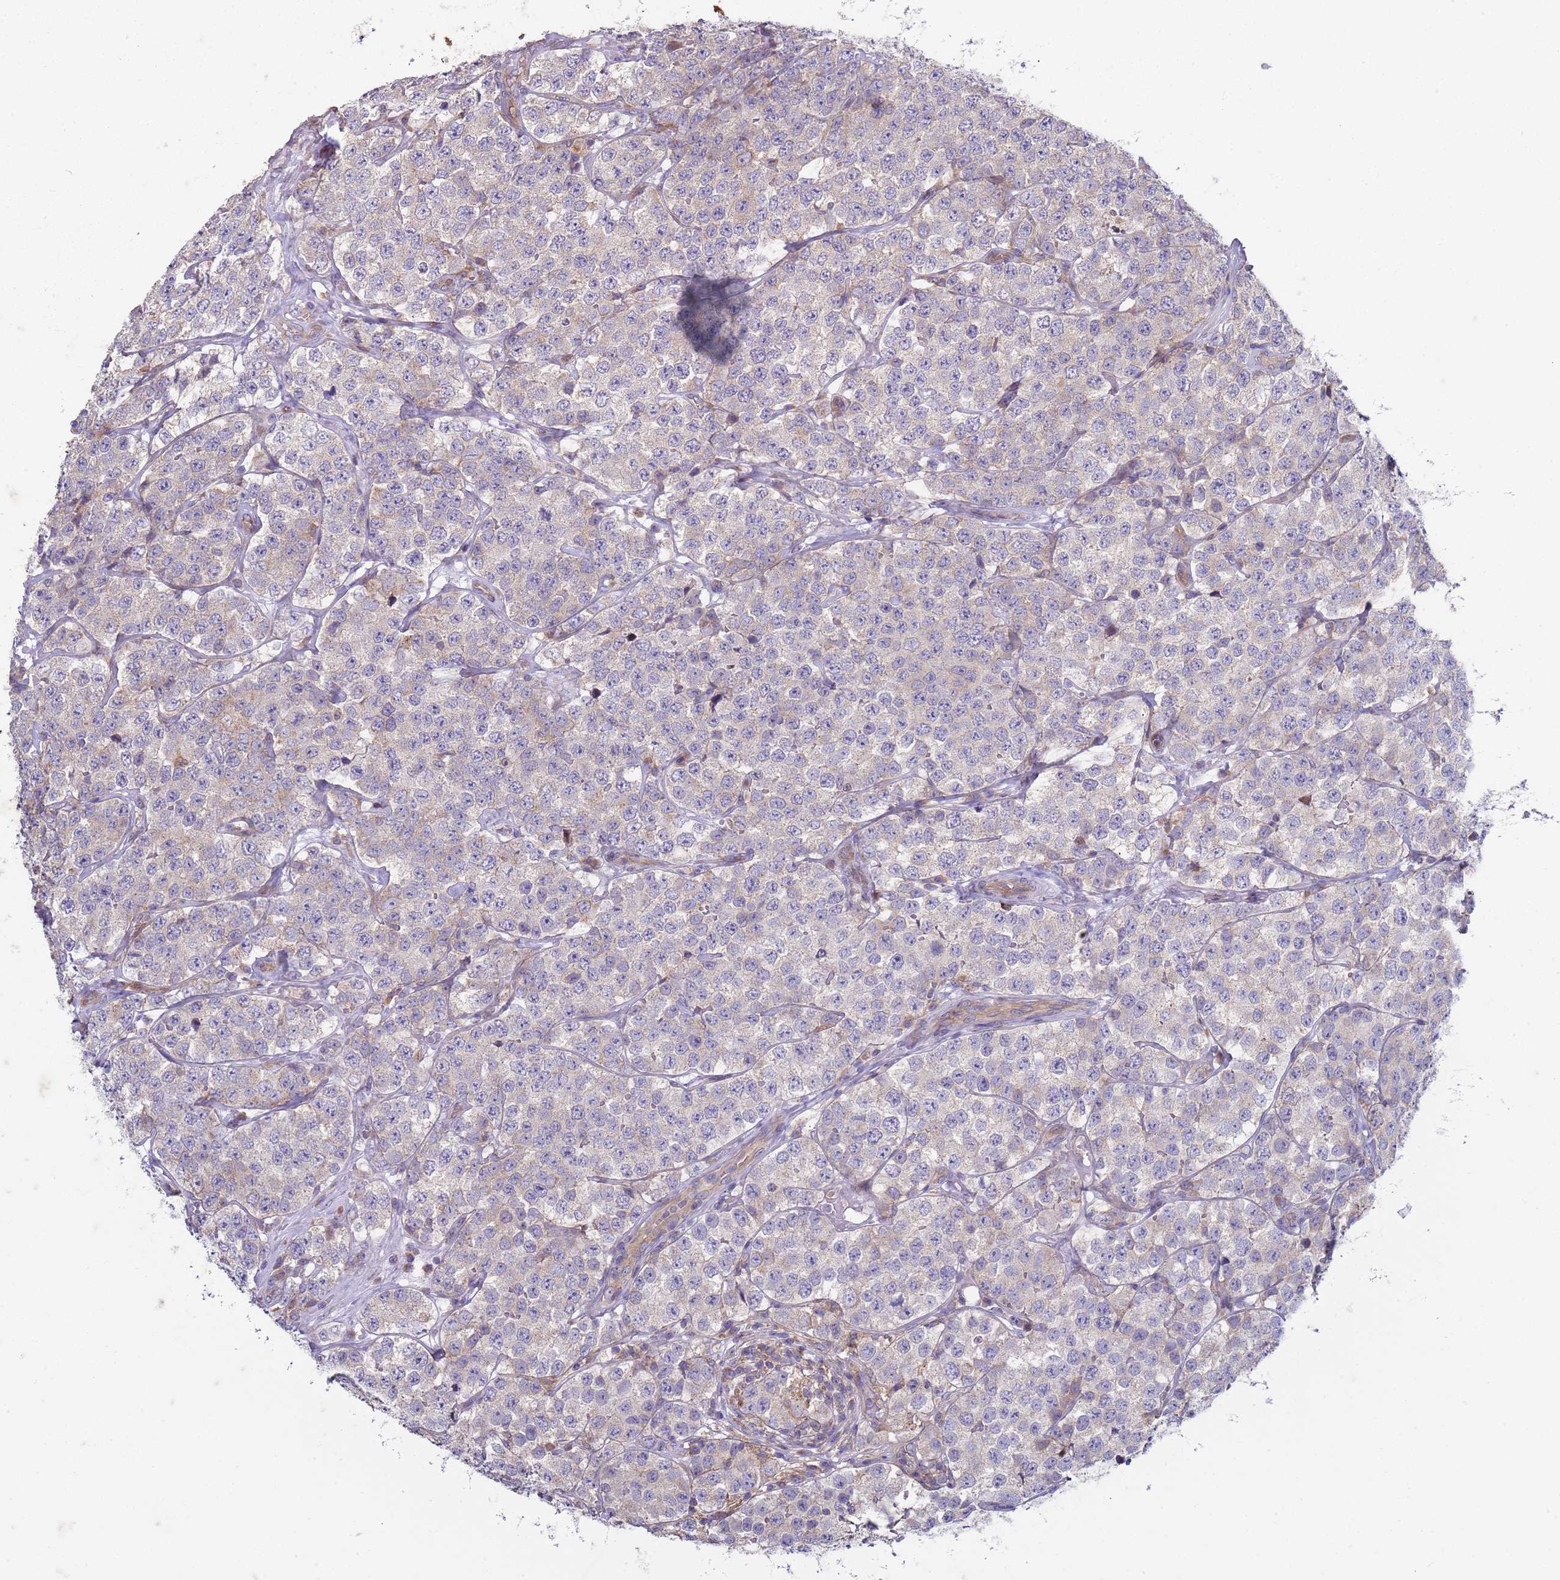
{"staining": {"intensity": "negative", "quantity": "none", "location": "none"}, "tissue": "testis cancer", "cell_type": "Tumor cells", "image_type": "cancer", "snomed": [{"axis": "morphology", "description": "Seminoma, NOS"}, {"axis": "topography", "description": "Testis"}], "caption": "Photomicrograph shows no significant protein positivity in tumor cells of testis cancer (seminoma).", "gene": "DIP2B", "patient": {"sex": "male", "age": 34}}